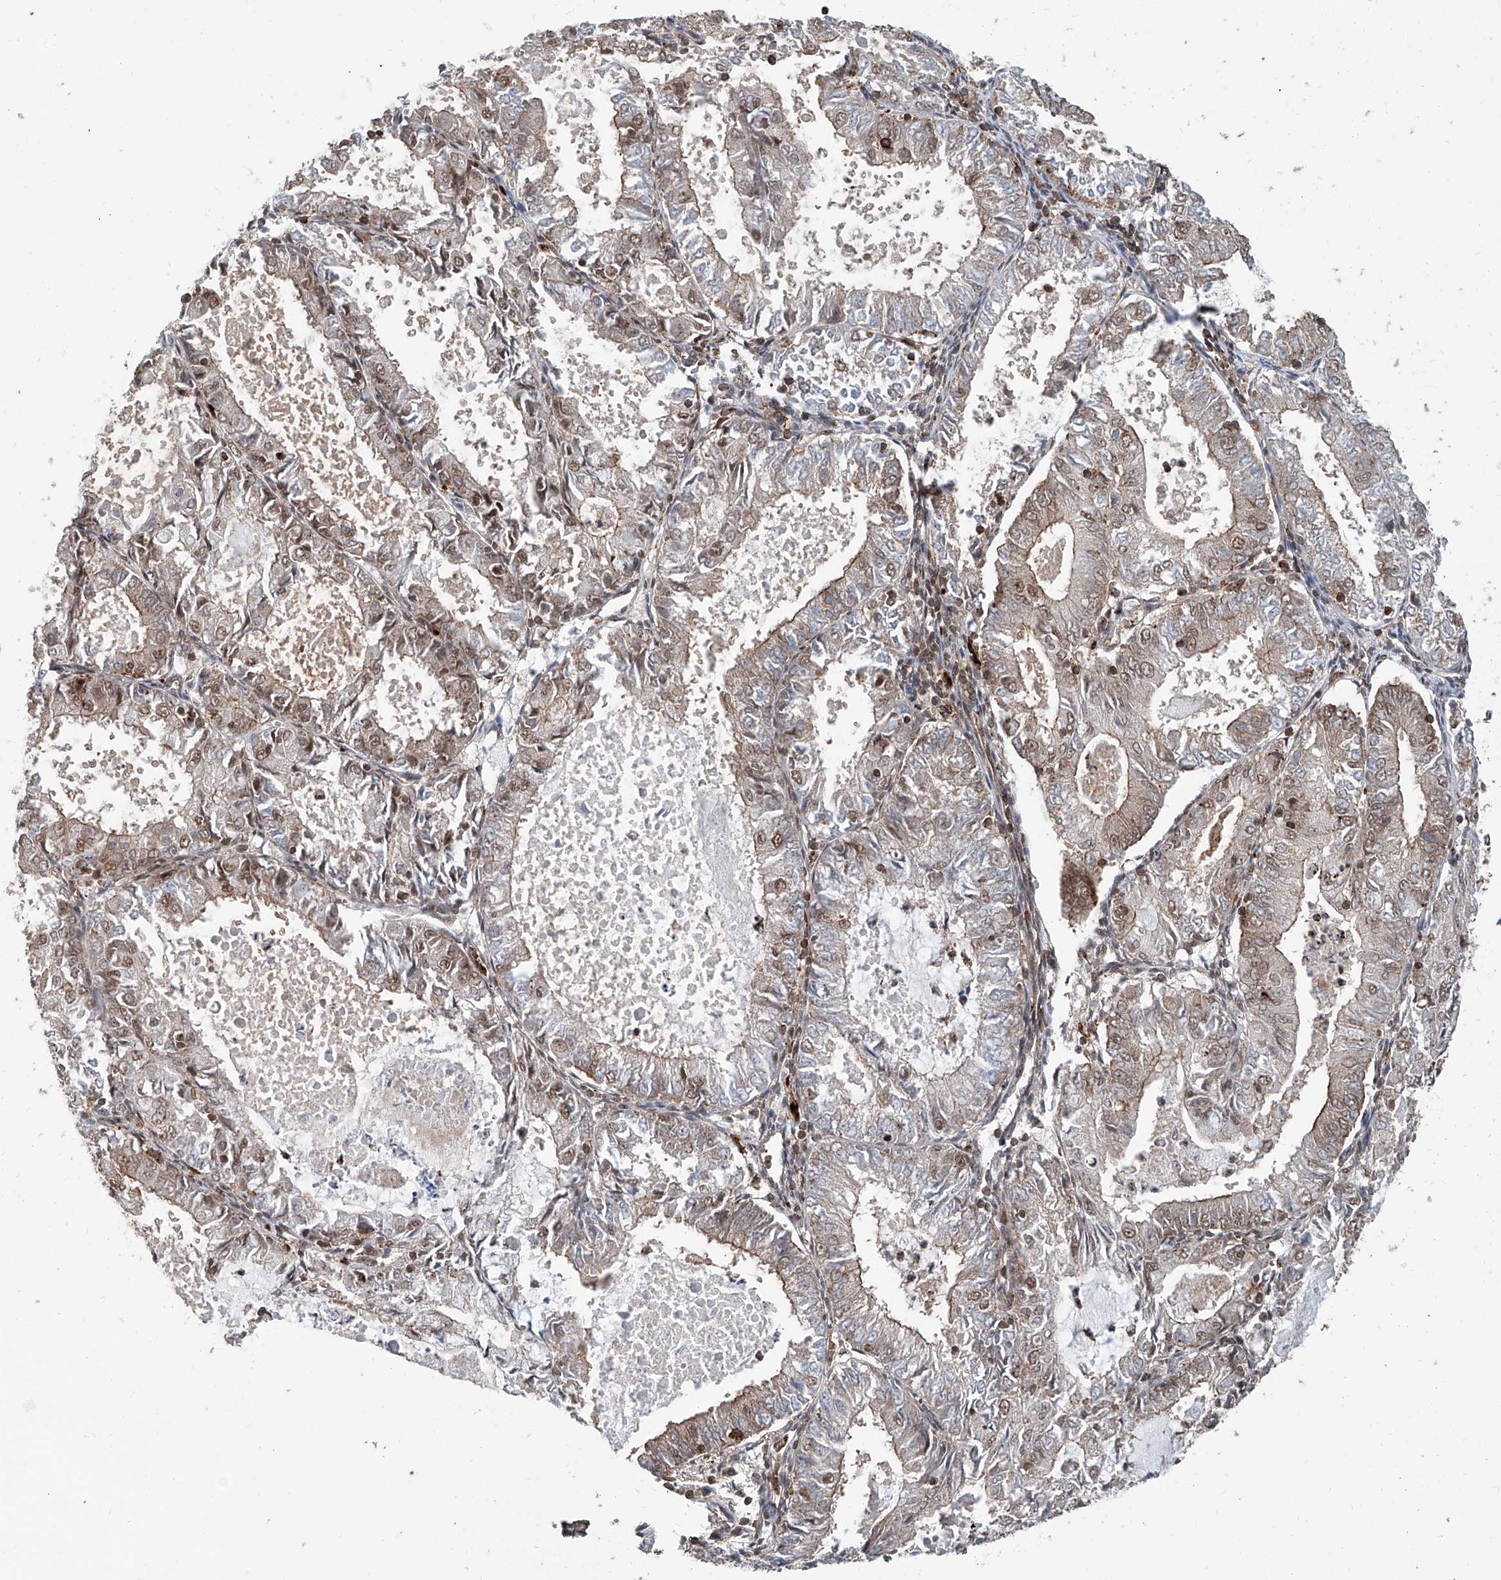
{"staining": {"intensity": "moderate", "quantity": "25%-75%", "location": "cytoplasmic/membranous,nuclear"}, "tissue": "endometrial cancer", "cell_type": "Tumor cells", "image_type": "cancer", "snomed": [{"axis": "morphology", "description": "Adenocarcinoma, NOS"}, {"axis": "topography", "description": "Endometrium"}], "caption": "A photomicrograph of human adenocarcinoma (endometrial) stained for a protein exhibits moderate cytoplasmic/membranous and nuclear brown staining in tumor cells.", "gene": "SDE2", "patient": {"sex": "female", "age": 57}}